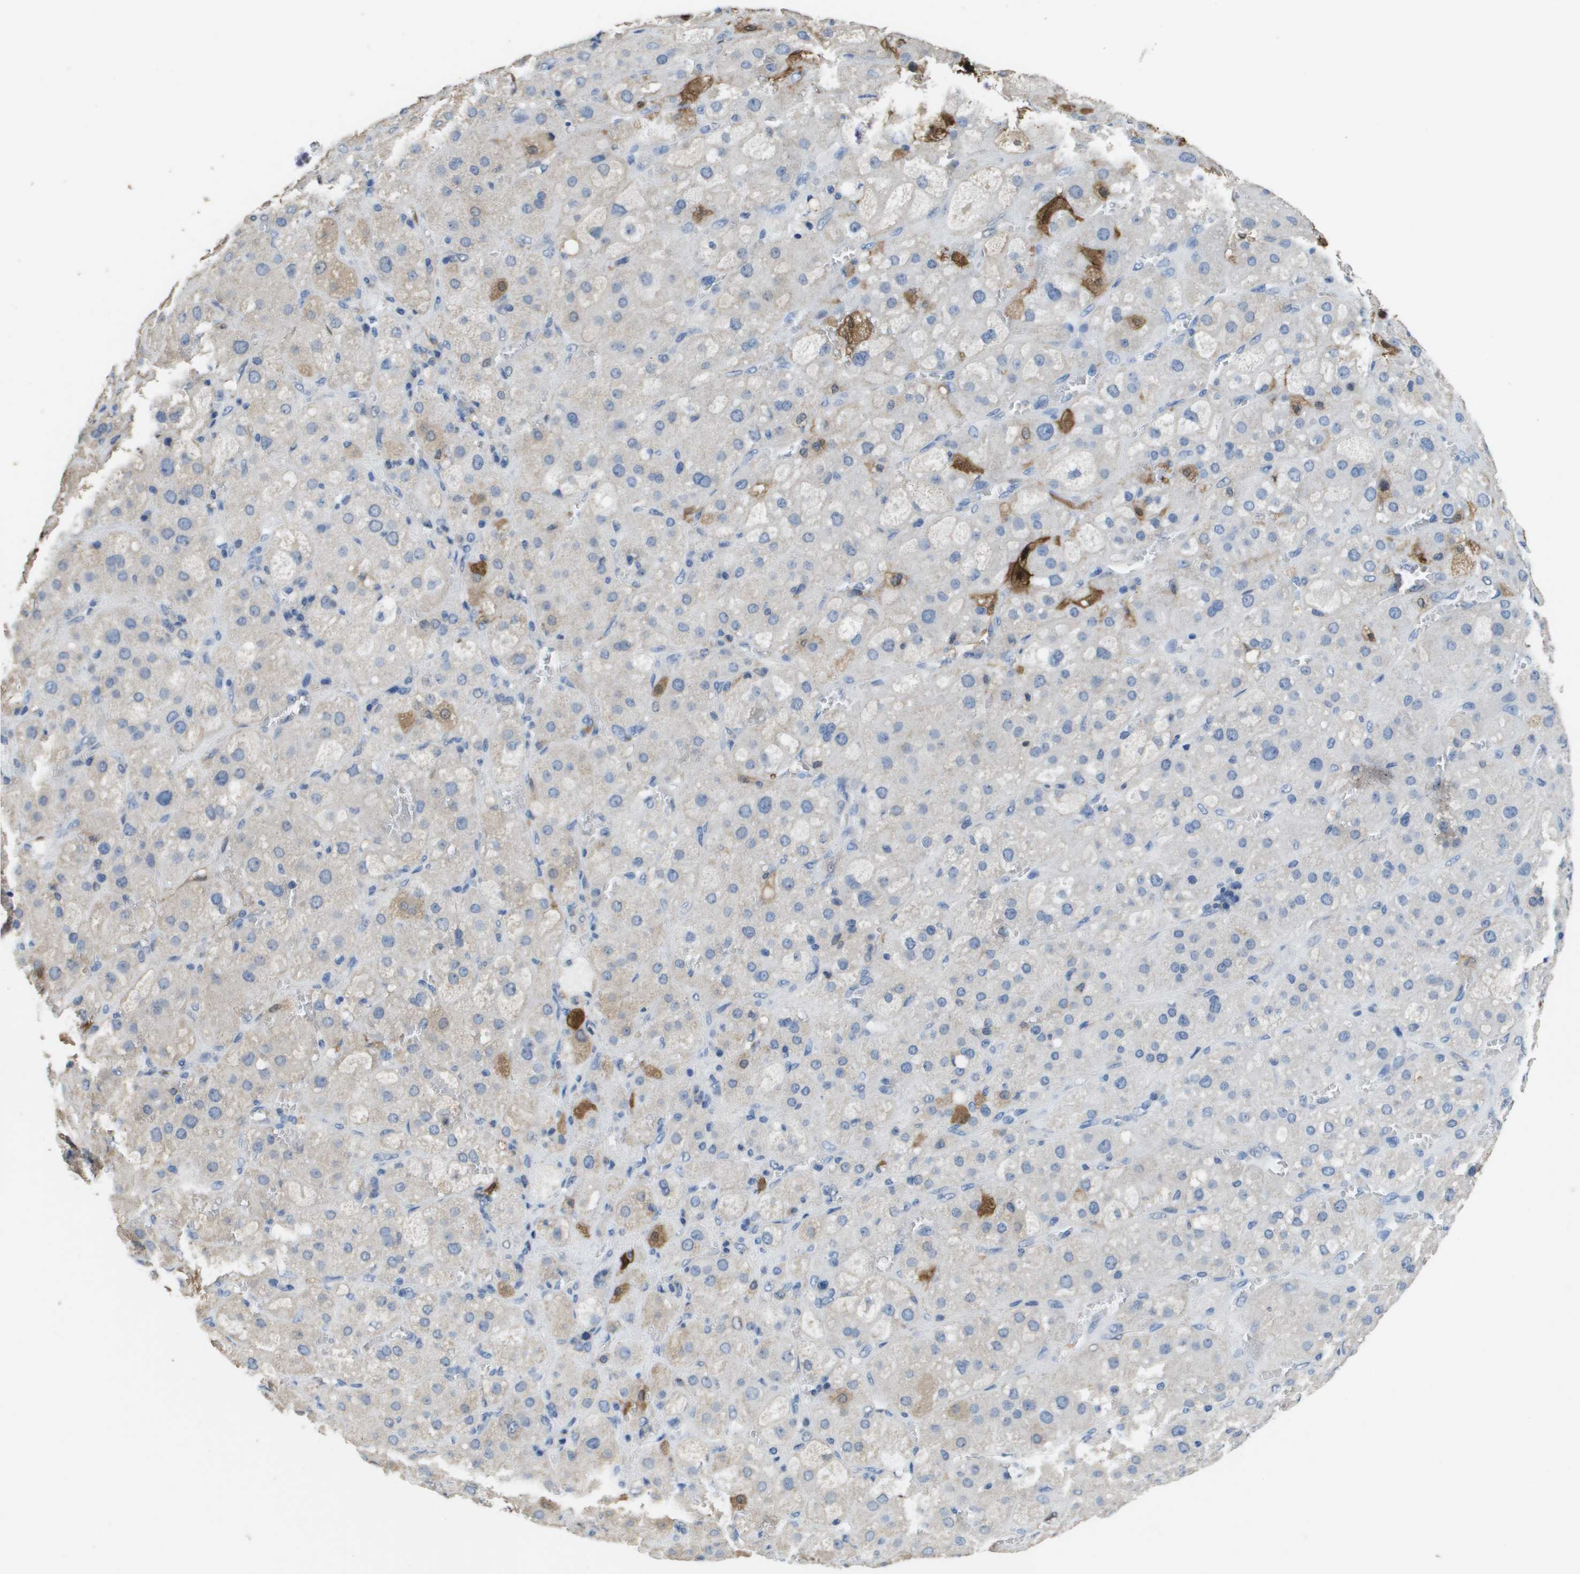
{"staining": {"intensity": "negative", "quantity": "none", "location": "none"}, "tissue": "adrenal gland", "cell_type": "Glandular cells", "image_type": "normal", "snomed": [{"axis": "morphology", "description": "Normal tissue, NOS"}, {"axis": "topography", "description": "Adrenal gland"}], "caption": "The micrograph displays no significant staining in glandular cells of adrenal gland.", "gene": "FABP5", "patient": {"sex": "female", "age": 47}}